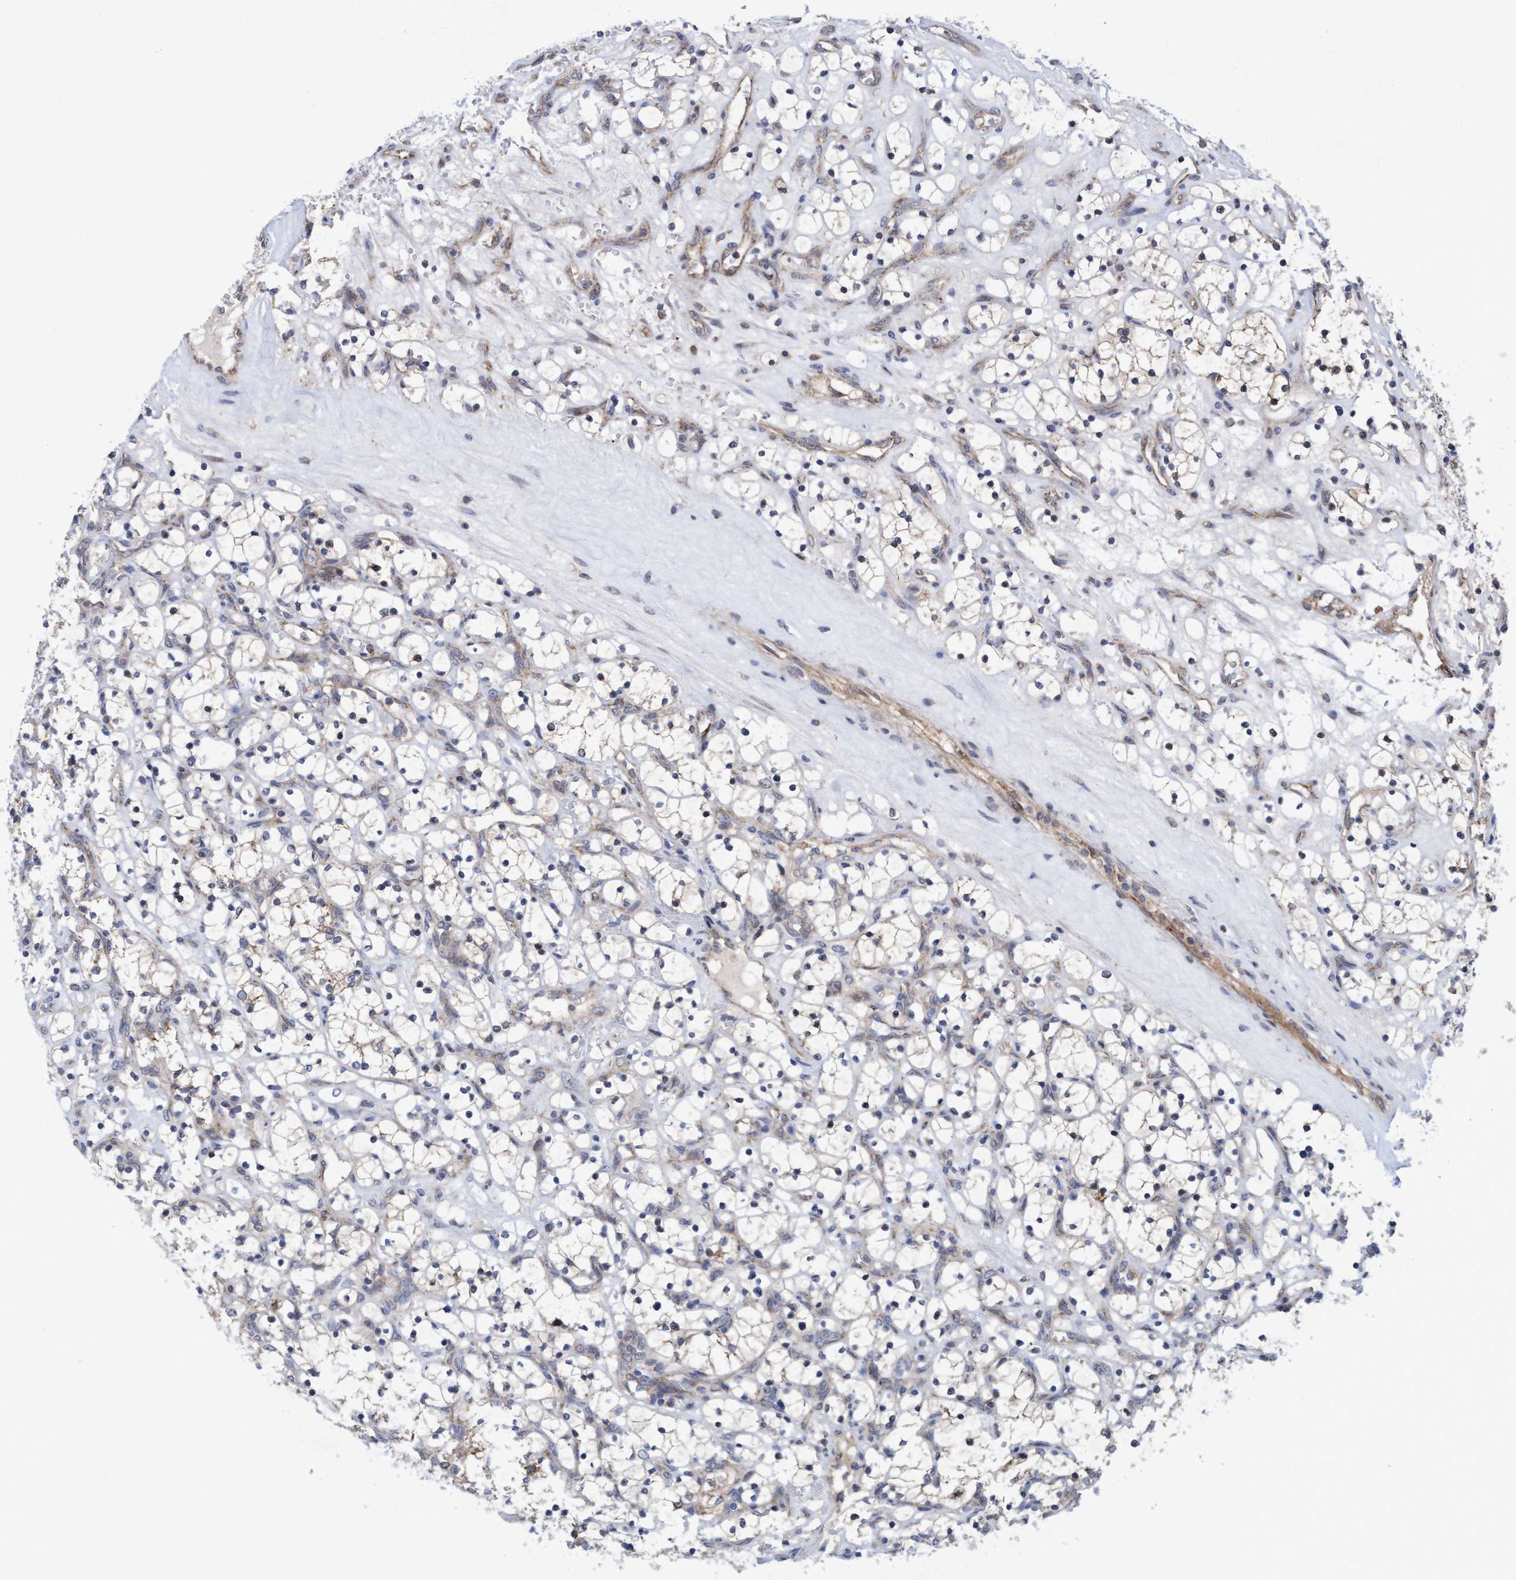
{"staining": {"intensity": "weak", "quantity": "<25%", "location": "cytoplasmic/membranous"}, "tissue": "renal cancer", "cell_type": "Tumor cells", "image_type": "cancer", "snomed": [{"axis": "morphology", "description": "Adenocarcinoma, NOS"}, {"axis": "topography", "description": "Kidney"}], "caption": "High power microscopy histopathology image of an immunohistochemistry (IHC) histopathology image of renal cancer (adenocarcinoma), revealing no significant positivity in tumor cells.", "gene": "P2RY14", "patient": {"sex": "female", "age": 69}}